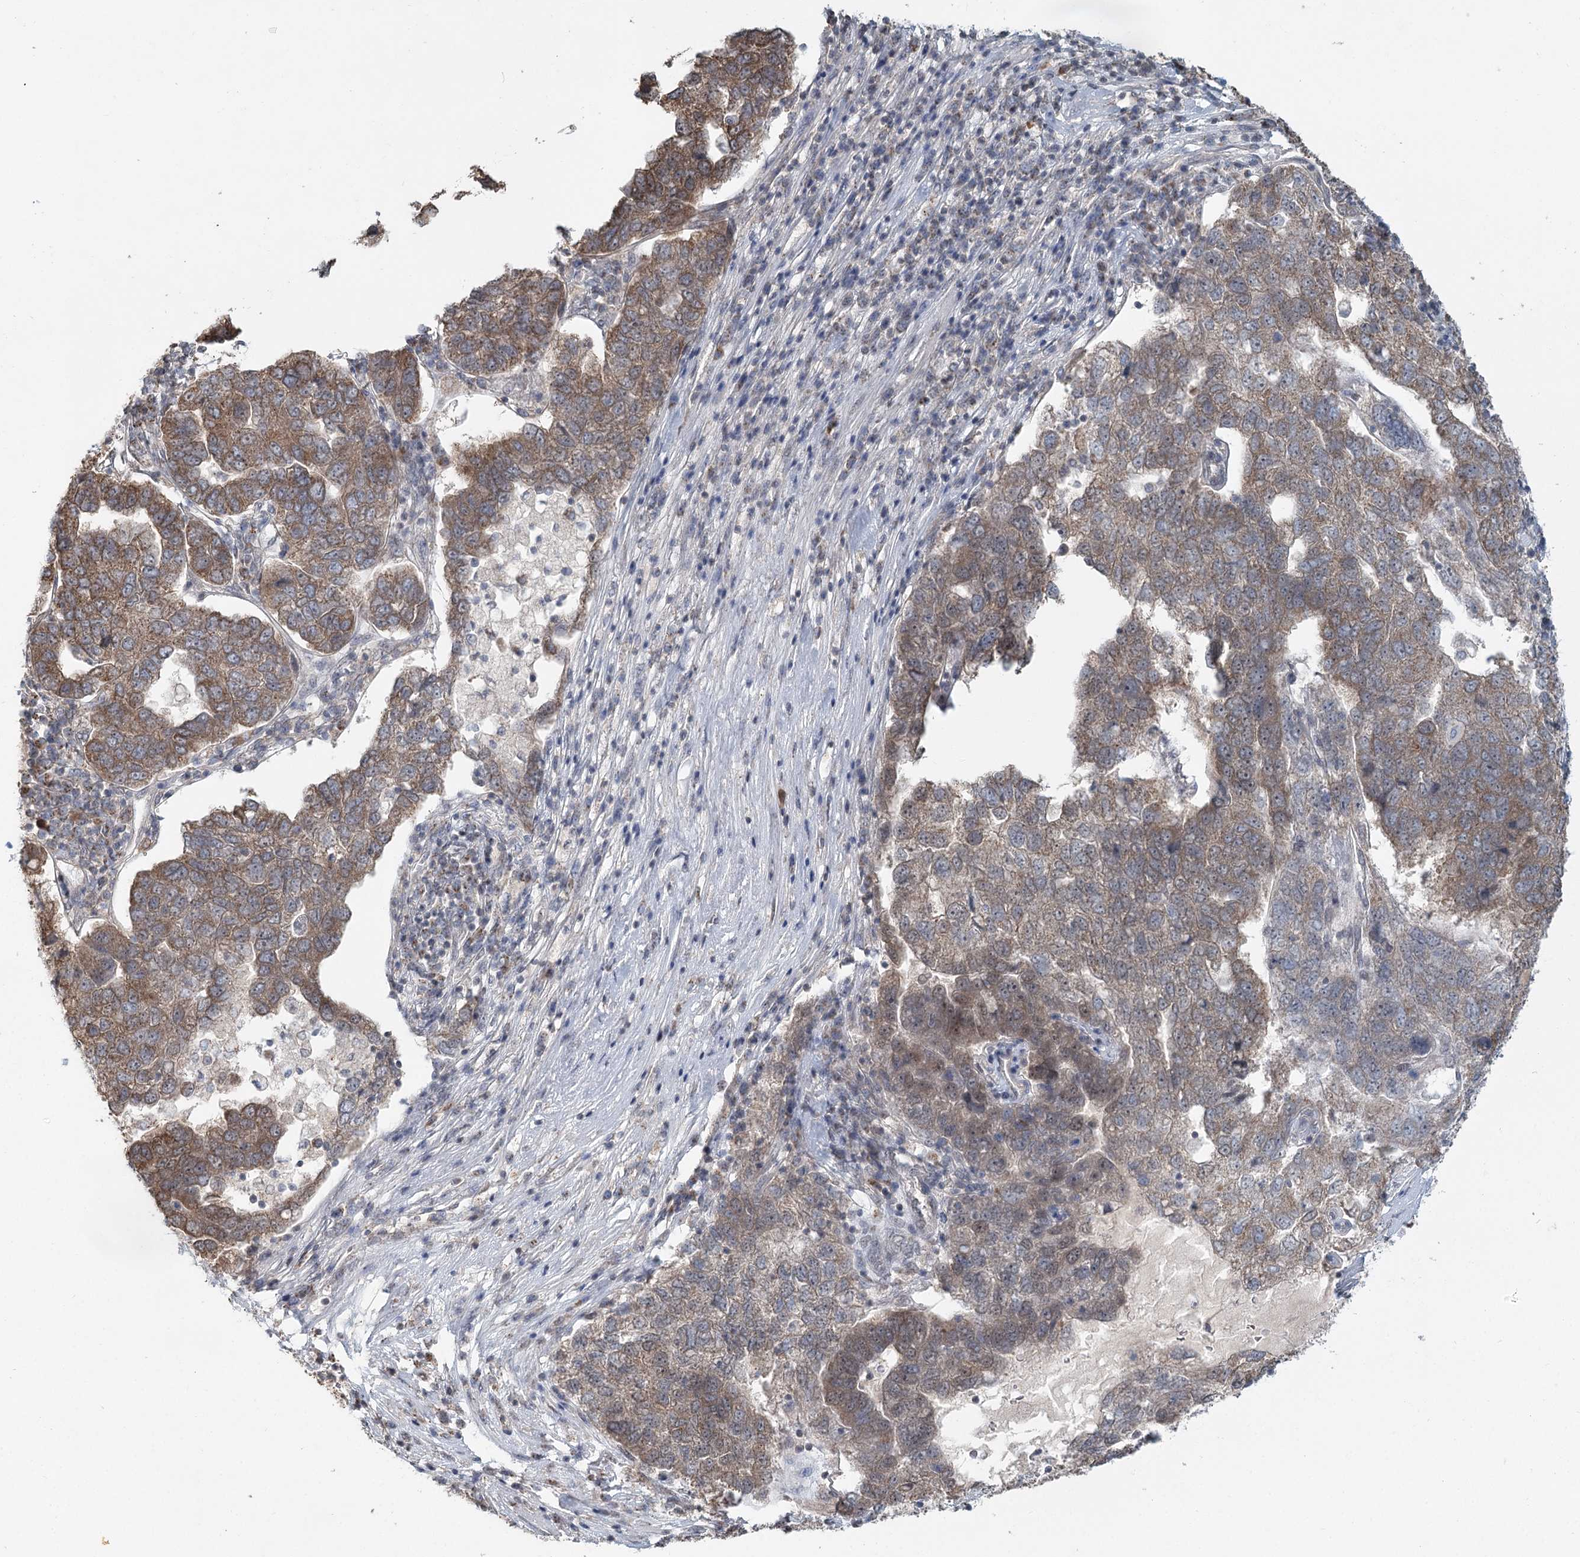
{"staining": {"intensity": "moderate", "quantity": "25%-75%", "location": "cytoplasmic/membranous"}, "tissue": "pancreatic cancer", "cell_type": "Tumor cells", "image_type": "cancer", "snomed": [{"axis": "morphology", "description": "Adenocarcinoma, NOS"}, {"axis": "topography", "description": "Pancreas"}], "caption": "Immunohistochemistry of human pancreatic cancer exhibits medium levels of moderate cytoplasmic/membranous expression in approximately 25%-75% of tumor cells.", "gene": "GPALPP1", "patient": {"sex": "female", "age": 61}}